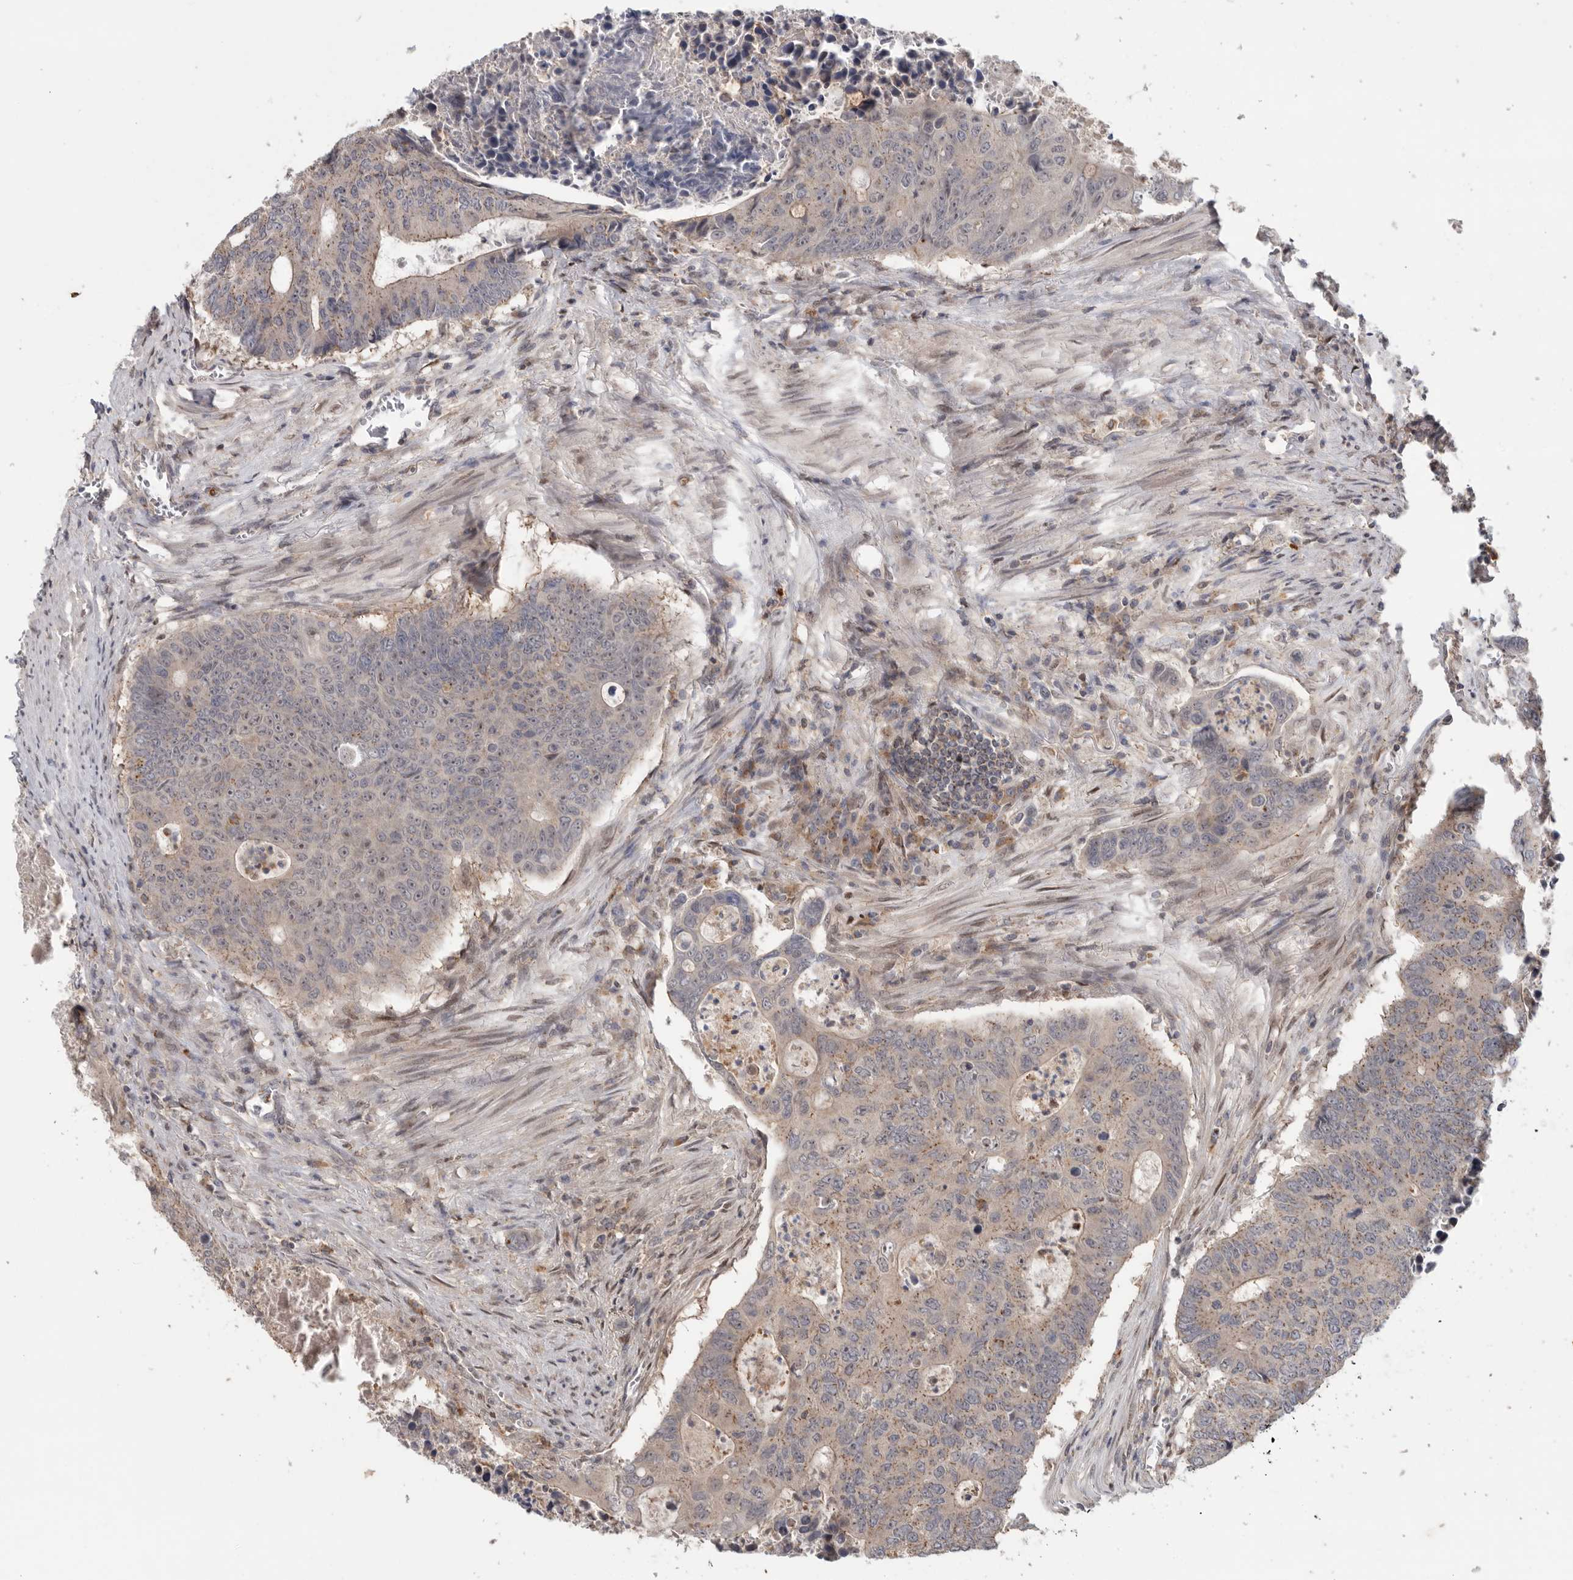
{"staining": {"intensity": "weak", "quantity": ">75%", "location": "cytoplasmic/membranous"}, "tissue": "colorectal cancer", "cell_type": "Tumor cells", "image_type": "cancer", "snomed": [{"axis": "morphology", "description": "Adenocarcinoma, NOS"}, {"axis": "topography", "description": "Colon"}], "caption": "An IHC photomicrograph of tumor tissue is shown. Protein staining in brown labels weak cytoplasmic/membranous positivity in colorectal adenocarcinoma within tumor cells.", "gene": "KLK5", "patient": {"sex": "male", "age": 87}}